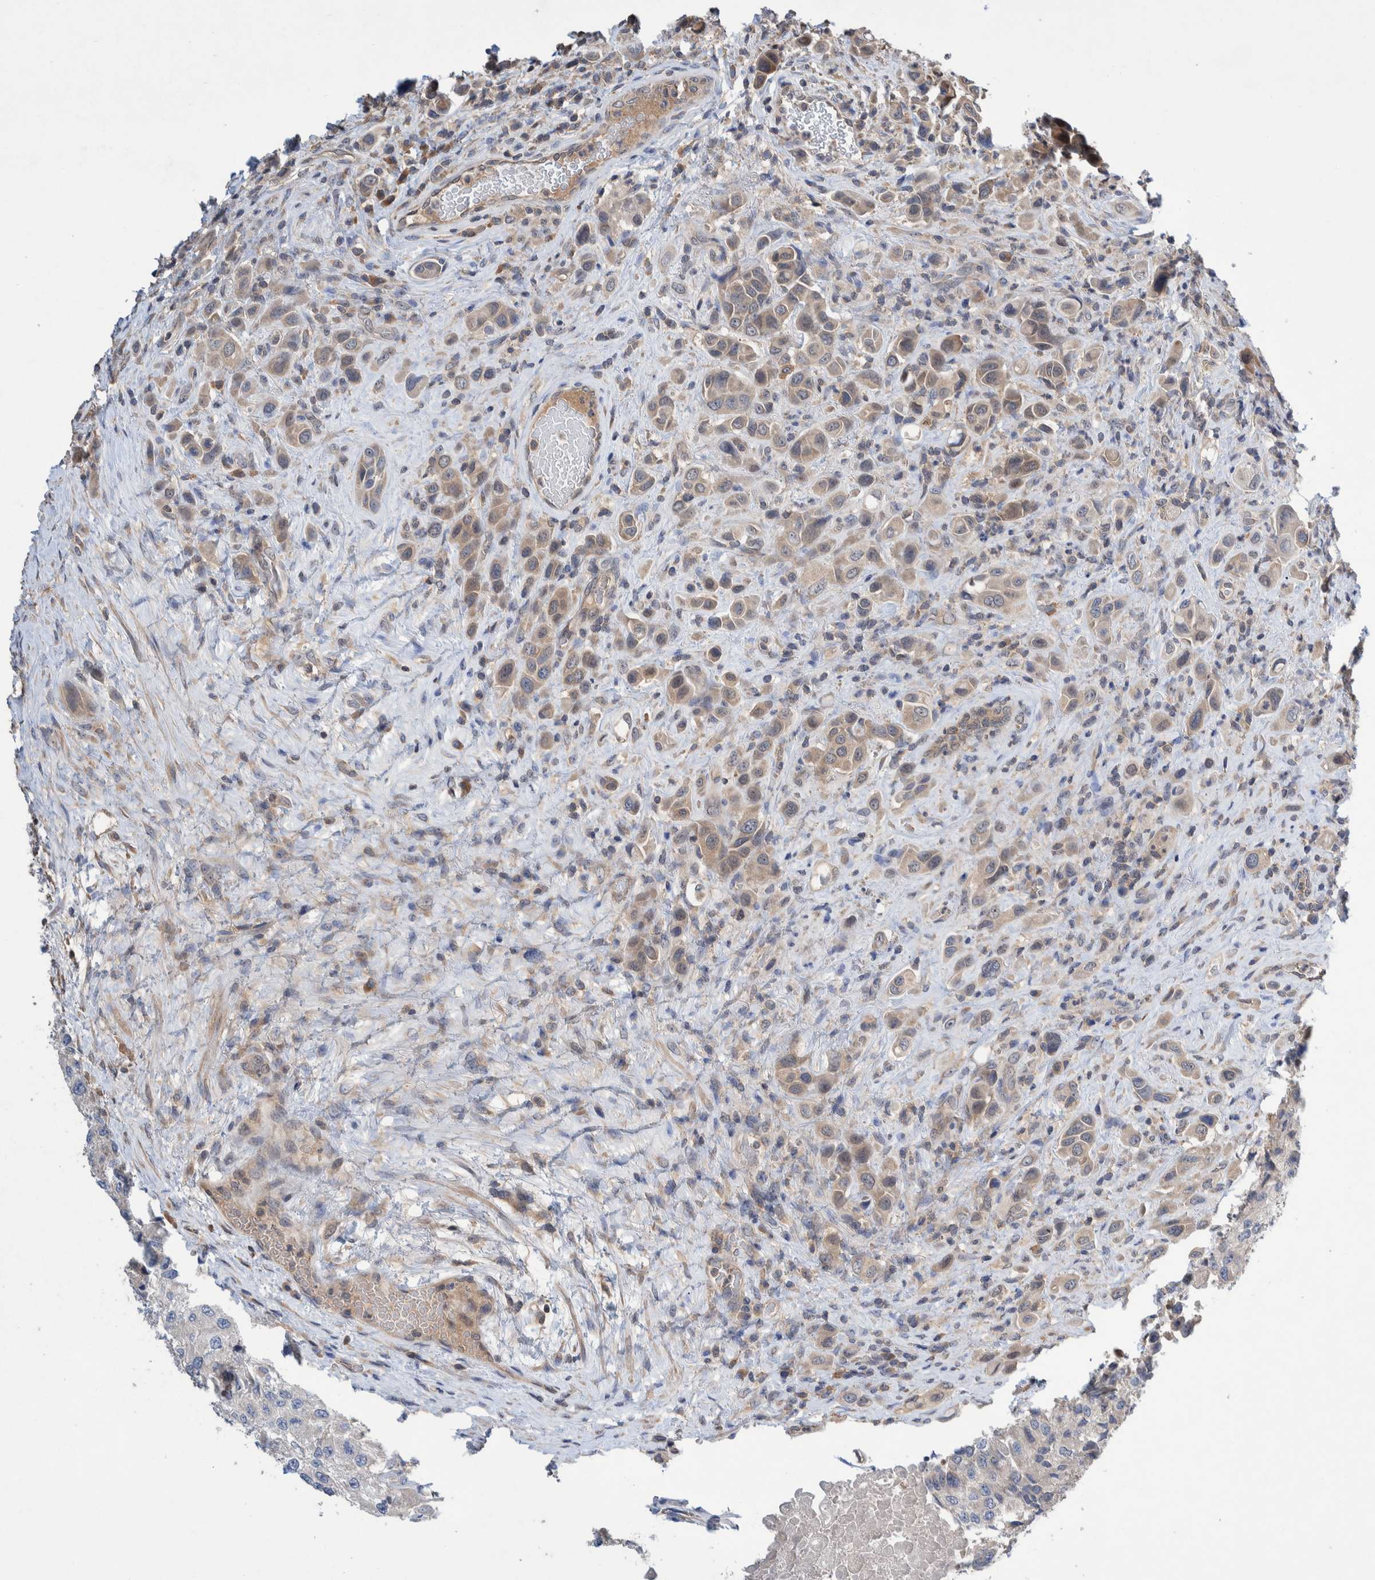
{"staining": {"intensity": "weak", "quantity": ">75%", "location": "cytoplasmic/membranous"}, "tissue": "urothelial cancer", "cell_type": "Tumor cells", "image_type": "cancer", "snomed": [{"axis": "morphology", "description": "Urothelial carcinoma, High grade"}, {"axis": "topography", "description": "Urinary bladder"}], "caption": "A photomicrograph showing weak cytoplasmic/membranous staining in approximately >75% of tumor cells in urothelial cancer, as visualized by brown immunohistochemical staining.", "gene": "PLPBP", "patient": {"sex": "male", "age": 50}}